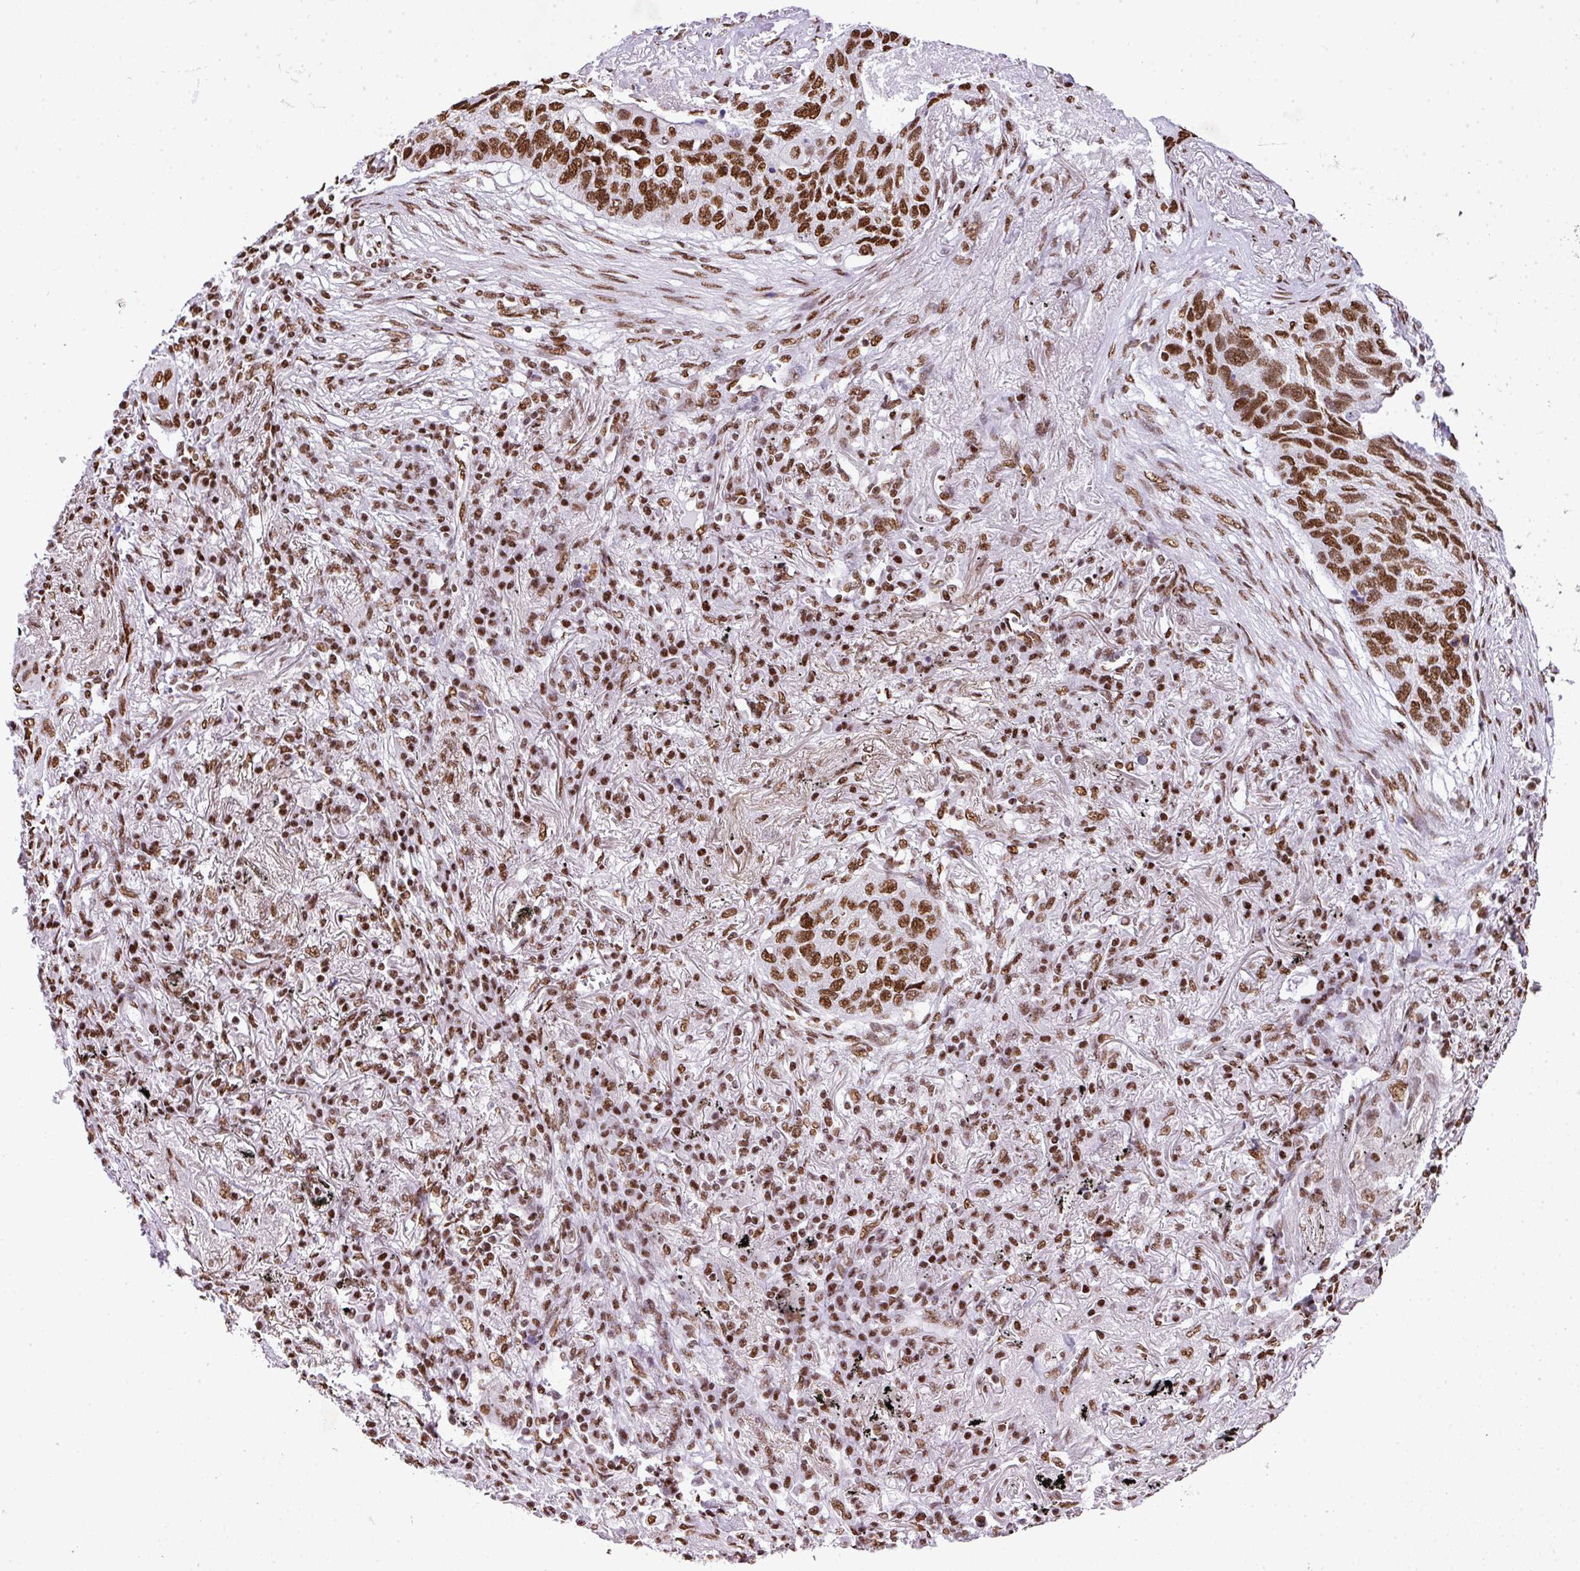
{"staining": {"intensity": "moderate", "quantity": ">75%", "location": "nuclear"}, "tissue": "lung cancer", "cell_type": "Tumor cells", "image_type": "cancer", "snomed": [{"axis": "morphology", "description": "Squamous cell carcinoma, NOS"}, {"axis": "topography", "description": "Lung"}], "caption": "Brown immunohistochemical staining in squamous cell carcinoma (lung) shows moderate nuclear expression in about >75% of tumor cells.", "gene": "RARG", "patient": {"sex": "female", "age": 63}}